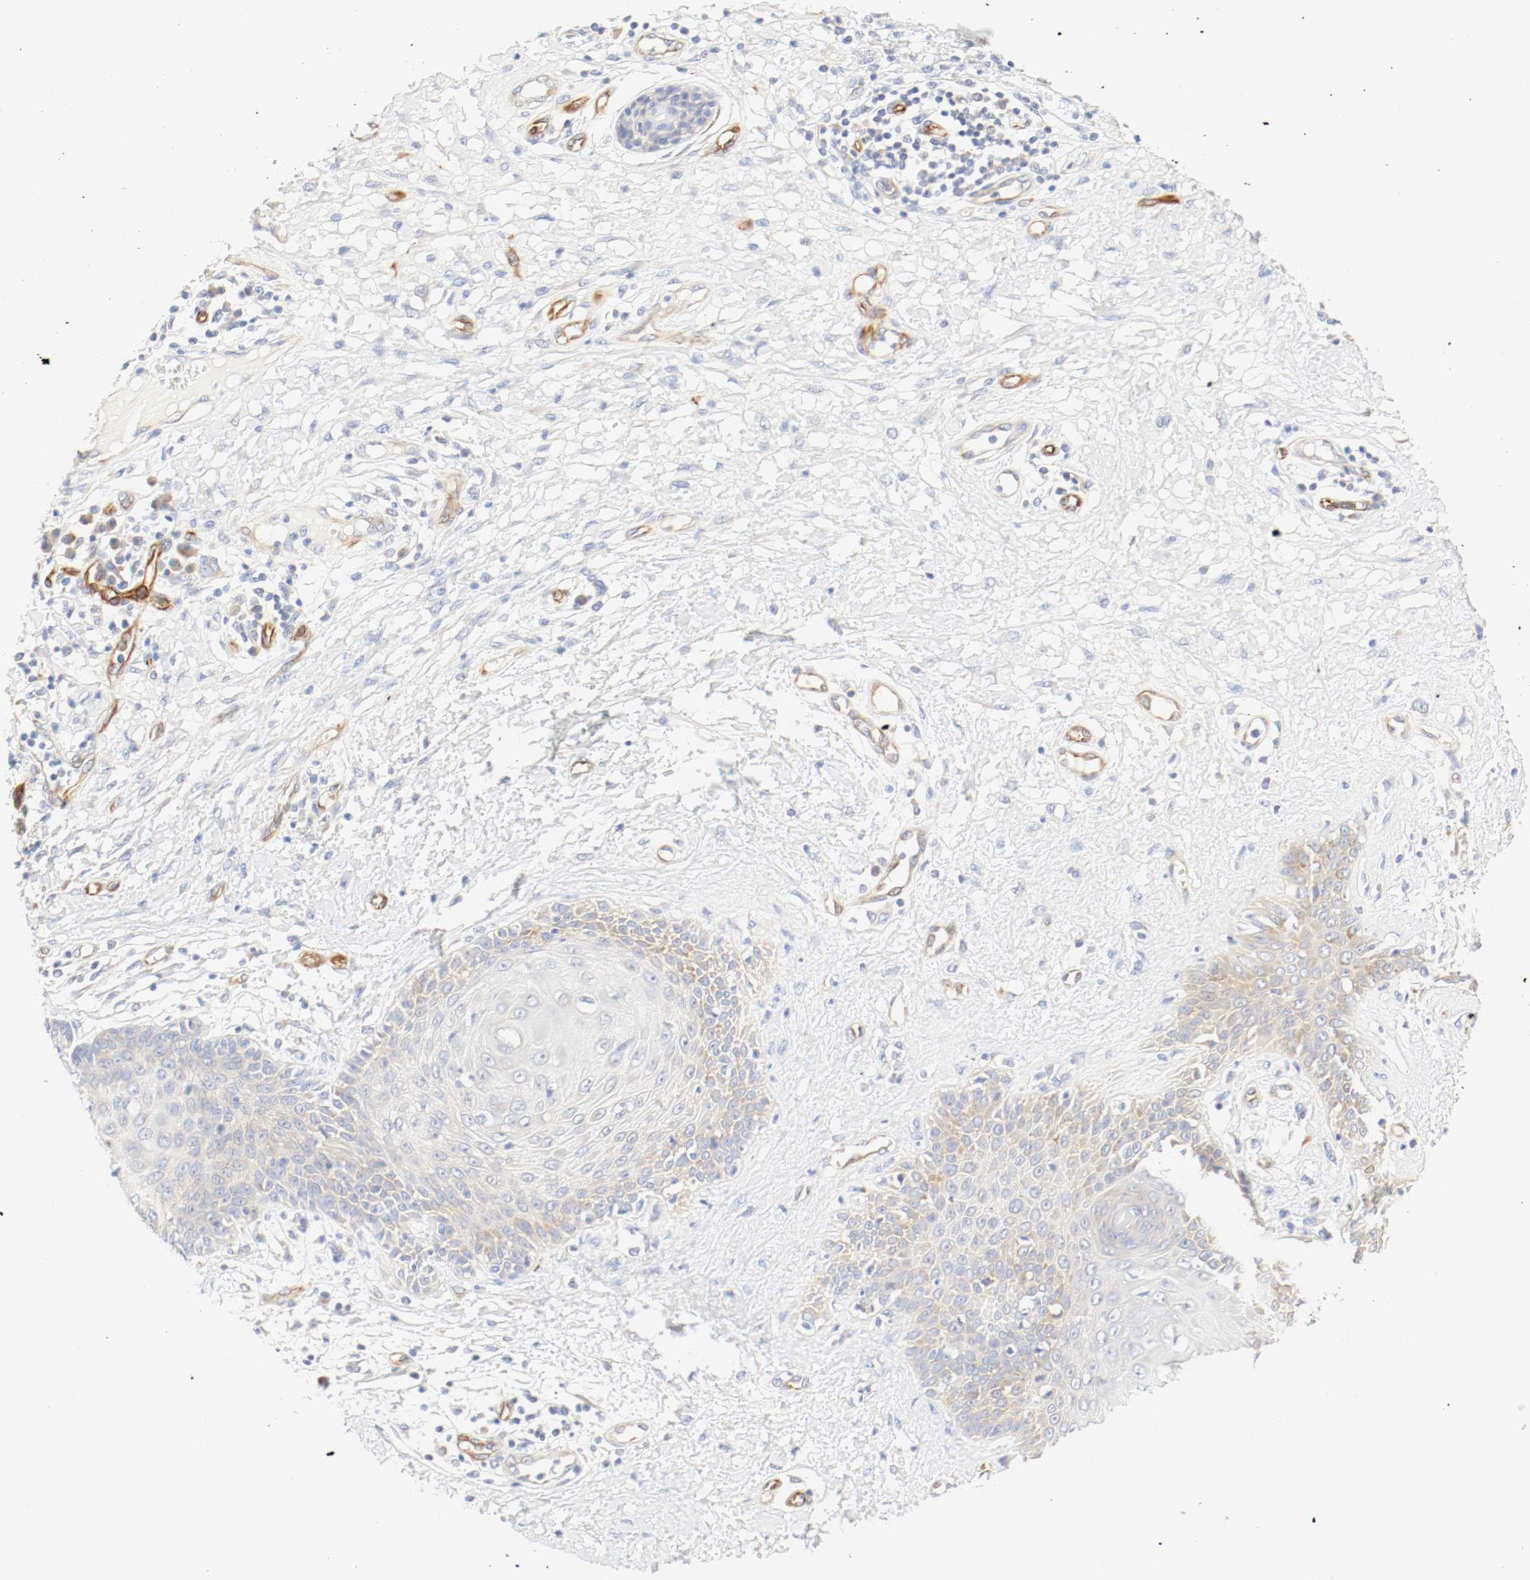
{"staining": {"intensity": "moderate", "quantity": "25%-75%", "location": "cytoplasmic/membranous"}, "tissue": "skin cancer", "cell_type": "Tumor cells", "image_type": "cancer", "snomed": [{"axis": "morphology", "description": "Squamous cell carcinoma, NOS"}, {"axis": "topography", "description": "Skin"}], "caption": "Squamous cell carcinoma (skin) stained with immunohistochemistry (IHC) reveals moderate cytoplasmic/membranous staining in approximately 25%-75% of tumor cells. (DAB = brown stain, brightfield microscopy at high magnification).", "gene": "GIT1", "patient": {"sex": "female", "age": 78}}